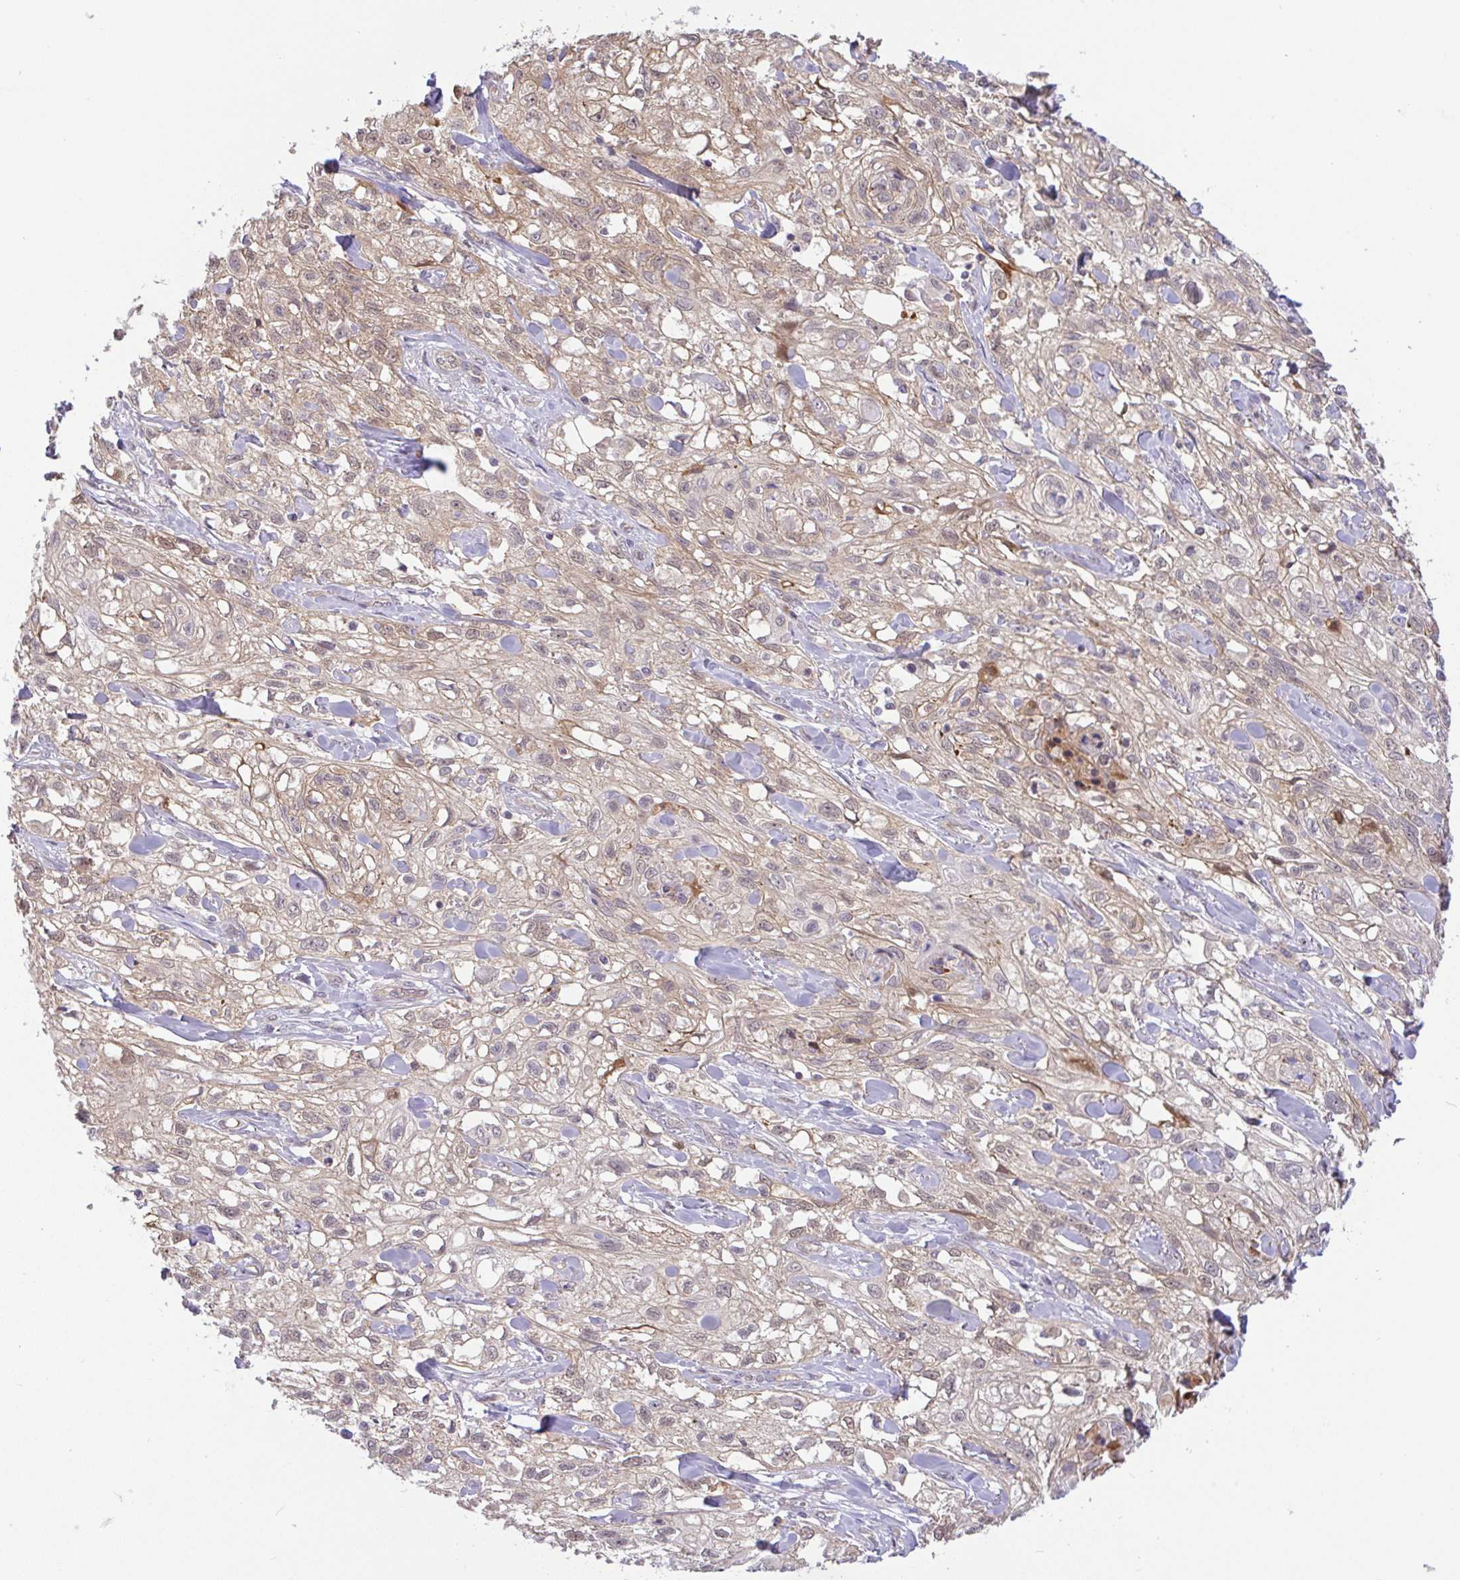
{"staining": {"intensity": "weak", "quantity": "25%-75%", "location": "cytoplasmic/membranous"}, "tissue": "skin cancer", "cell_type": "Tumor cells", "image_type": "cancer", "snomed": [{"axis": "morphology", "description": "Squamous cell carcinoma, NOS"}, {"axis": "topography", "description": "Skin"}, {"axis": "topography", "description": "Vulva"}], "caption": "Protein expression by IHC reveals weak cytoplasmic/membranous staining in approximately 25%-75% of tumor cells in skin cancer.", "gene": "DLEU7", "patient": {"sex": "female", "age": 86}}